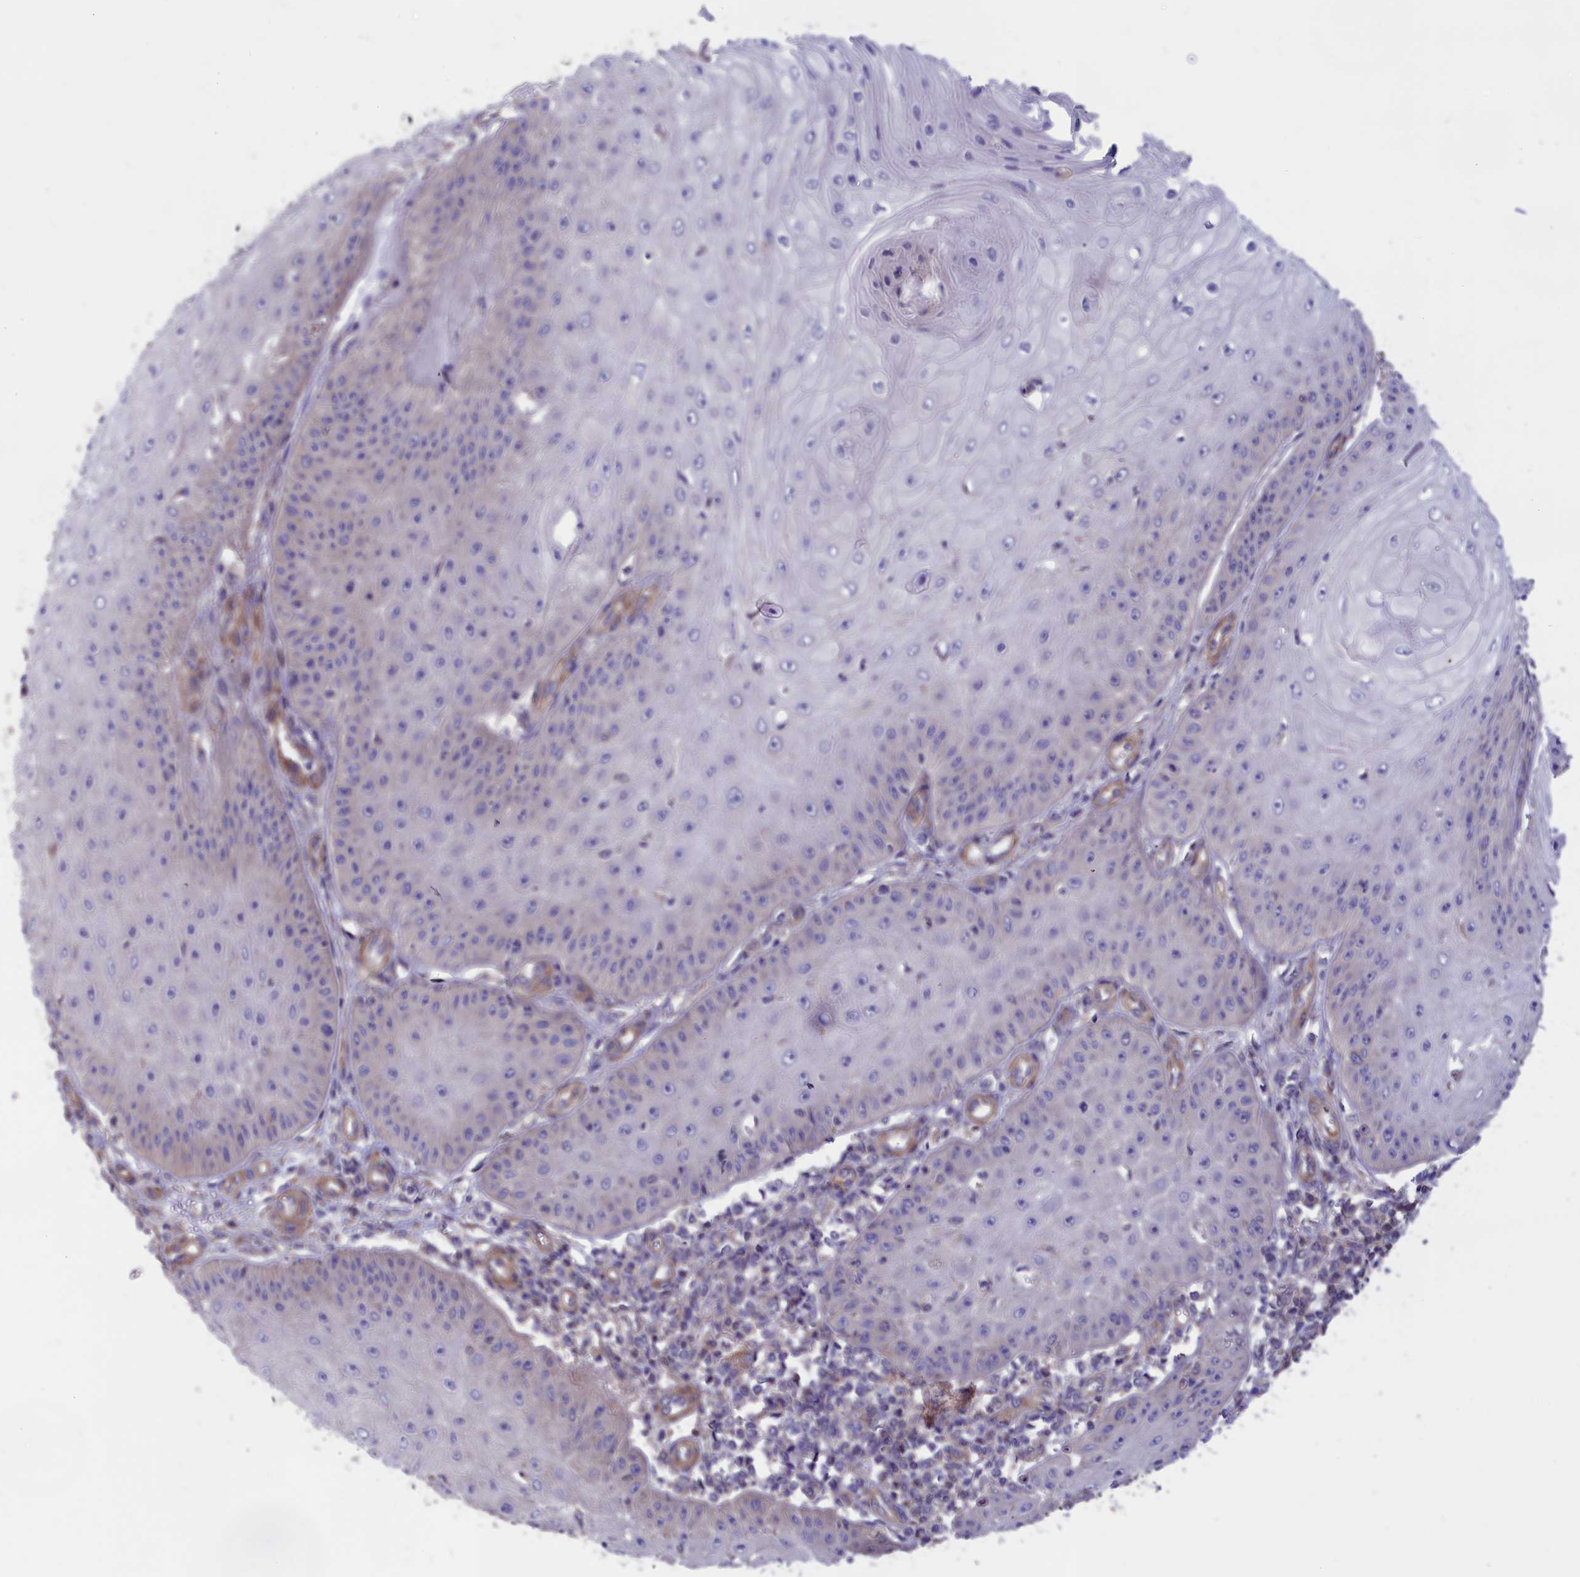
{"staining": {"intensity": "negative", "quantity": "none", "location": "none"}, "tissue": "skin cancer", "cell_type": "Tumor cells", "image_type": "cancer", "snomed": [{"axis": "morphology", "description": "Squamous cell carcinoma, NOS"}, {"axis": "topography", "description": "Skin"}], "caption": "A micrograph of squamous cell carcinoma (skin) stained for a protein exhibits no brown staining in tumor cells.", "gene": "AMDHD2", "patient": {"sex": "male", "age": 70}}